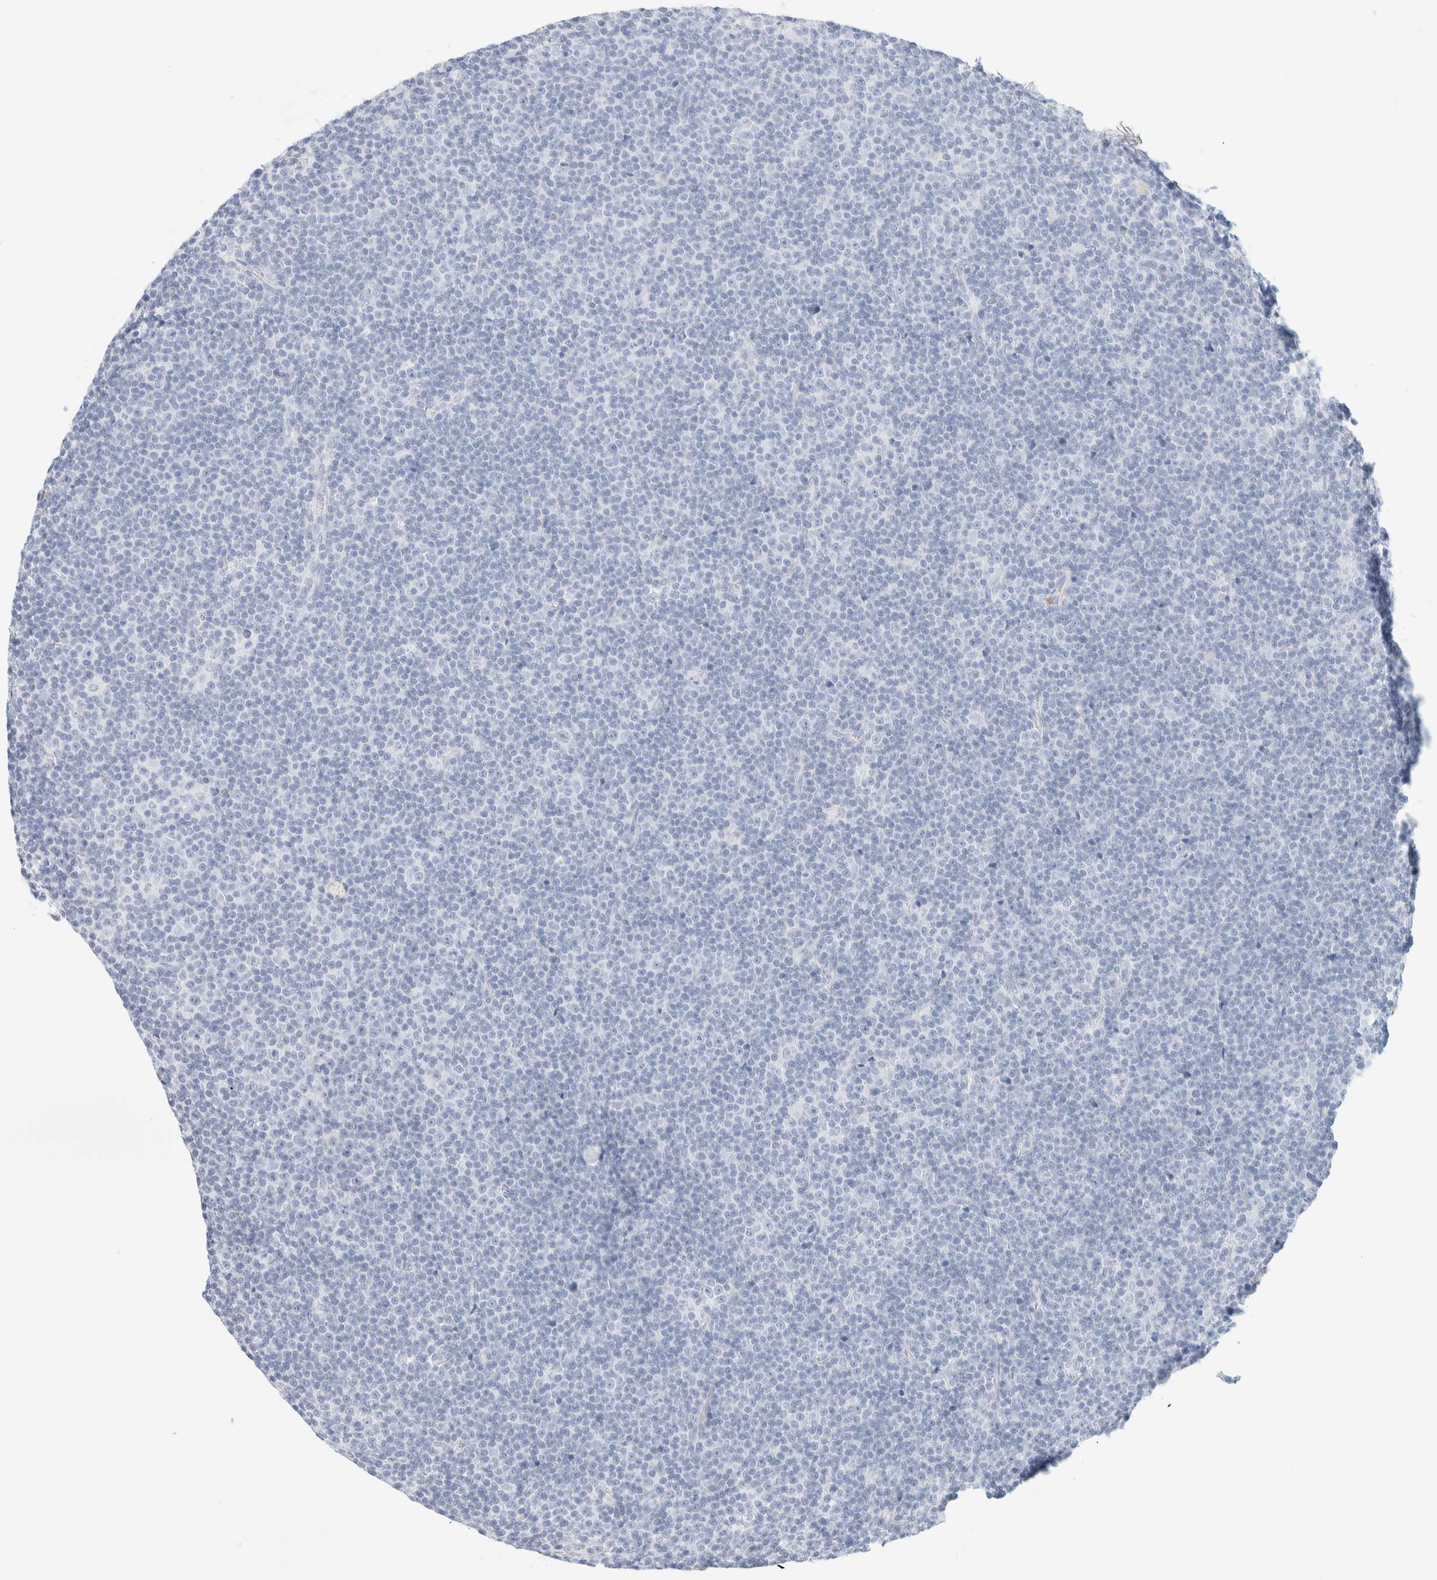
{"staining": {"intensity": "negative", "quantity": "none", "location": "none"}, "tissue": "lymphoma", "cell_type": "Tumor cells", "image_type": "cancer", "snomed": [{"axis": "morphology", "description": "Malignant lymphoma, non-Hodgkin's type, Low grade"}, {"axis": "topography", "description": "Lymph node"}], "caption": "IHC histopathology image of neoplastic tissue: human malignant lymphoma, non-Hodgkin's type (low-grade) stained with DAB (3,3'-diaminobenzidine) reveals no significant protein staining in tumor cells.", "gene": "AFMID", "patient": {"sex": "female", "age": 67}}